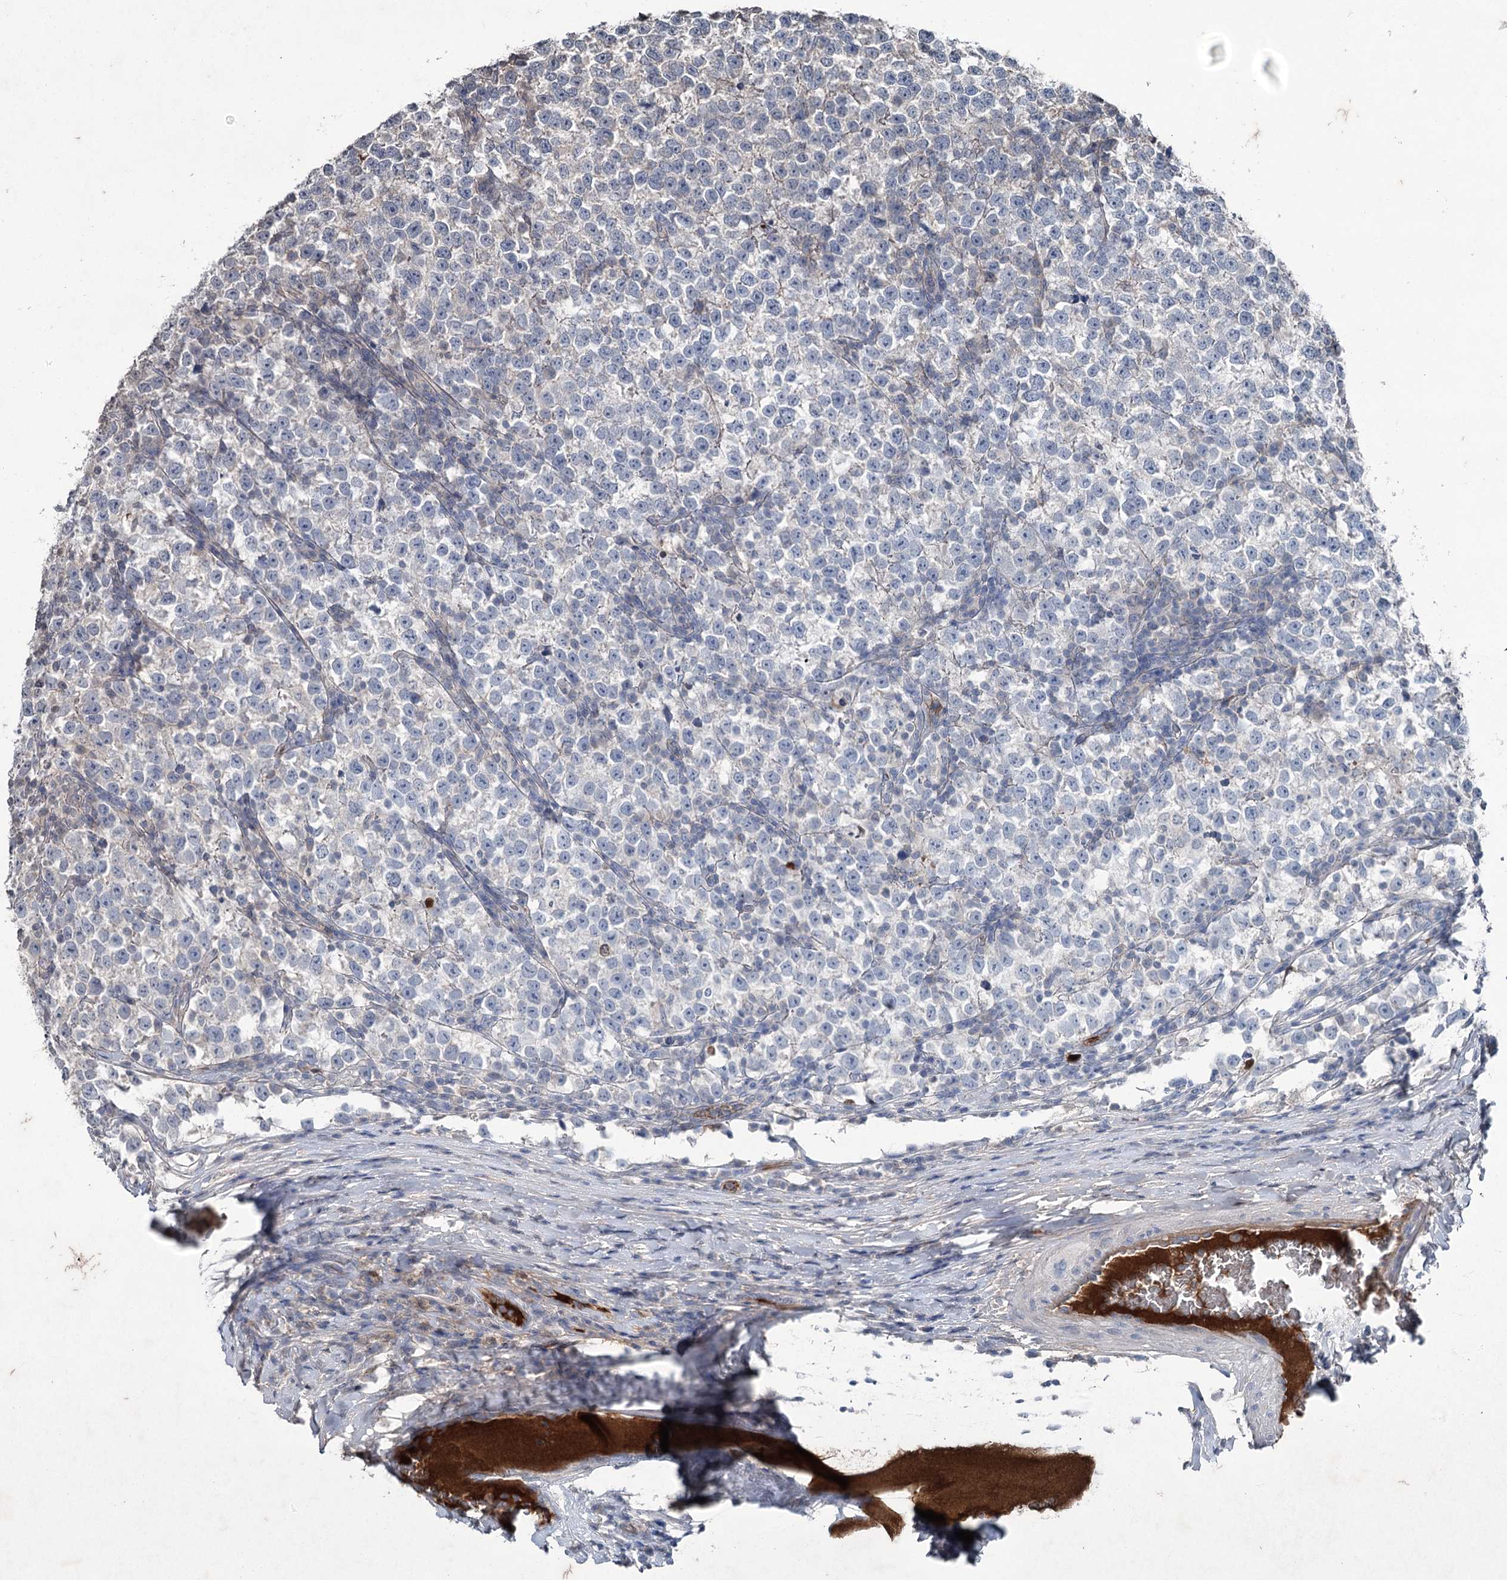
{"staining": {"intensity": "negative", "quantity": "none", "location": "none"}, "tissue": "testis cancer", "cell_type": "Tumor cells", "image_type": "cancer", "snomed": [{"axis": "morphology", "description": "Normal tissue, NOS"}, {"axis": "morphology", "description": "Seminoma, NOS"}, {"axis": "topography", "description": "Testis"}], "caption": "A histopathology image of seminoma (testis) stained for a protein exhibits no brown staining in tumor cells.", "gene": "PGLYRP2", "patient": {"sex": "male", "age": 43}}